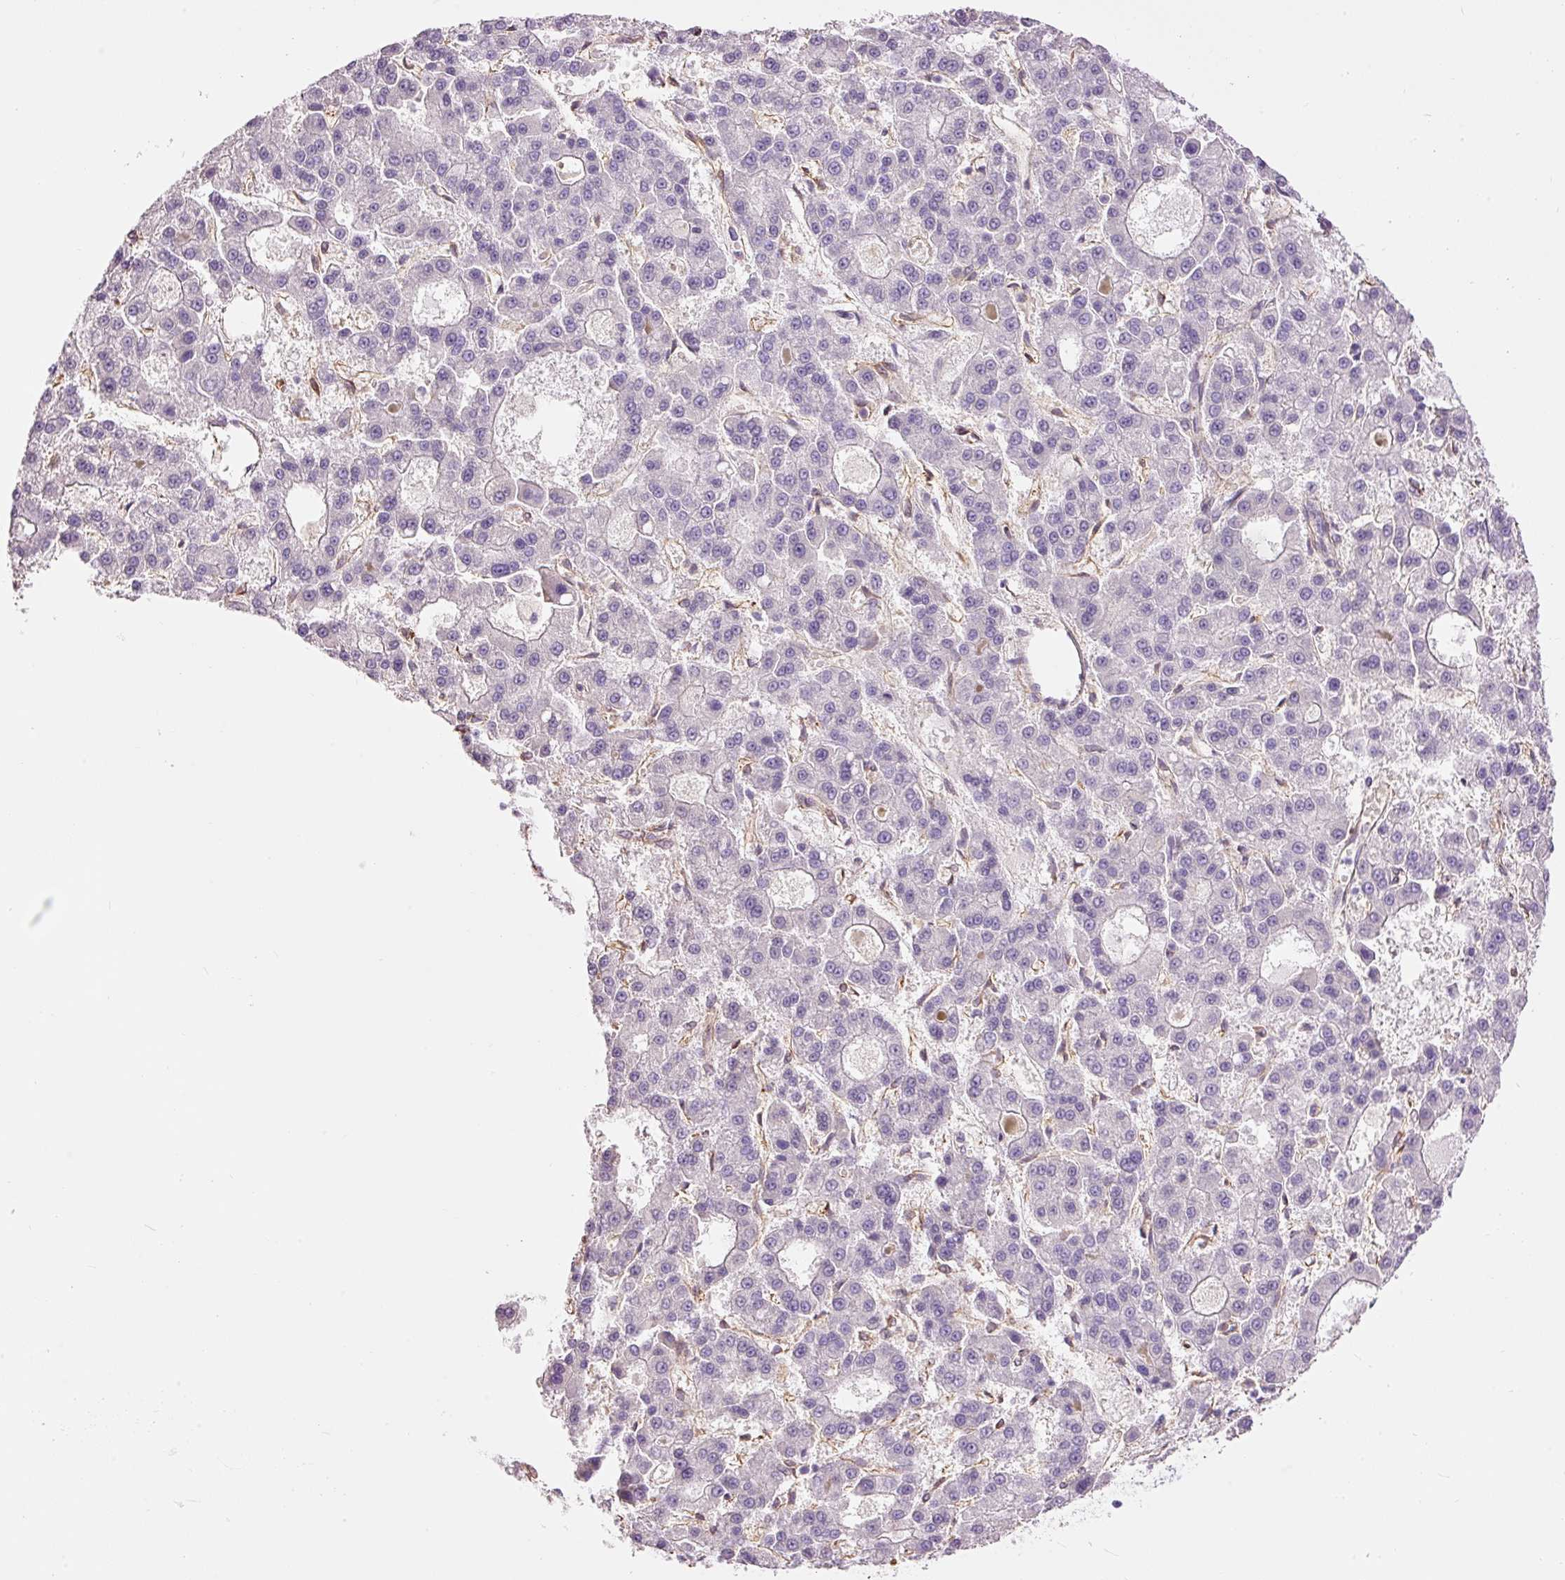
{"staining": {"intensity": "negative", "quantity": "none", "location": "none"}, "tissue": "liver cancer", "cell_type": "Tumor cells", "image_type": "cancer", "snomed": [{"axis": "morphology", "description": "Carcinoma, Hepatocellular, NOS"}, {"axis": "topography", "description": "Liver"}], "caption": "Tumor cells are negative for brown protein staining in liver hepatocellular carcinoma.", "gene": "IL10RB", "patient": {"sex": "male", "age": 70}}